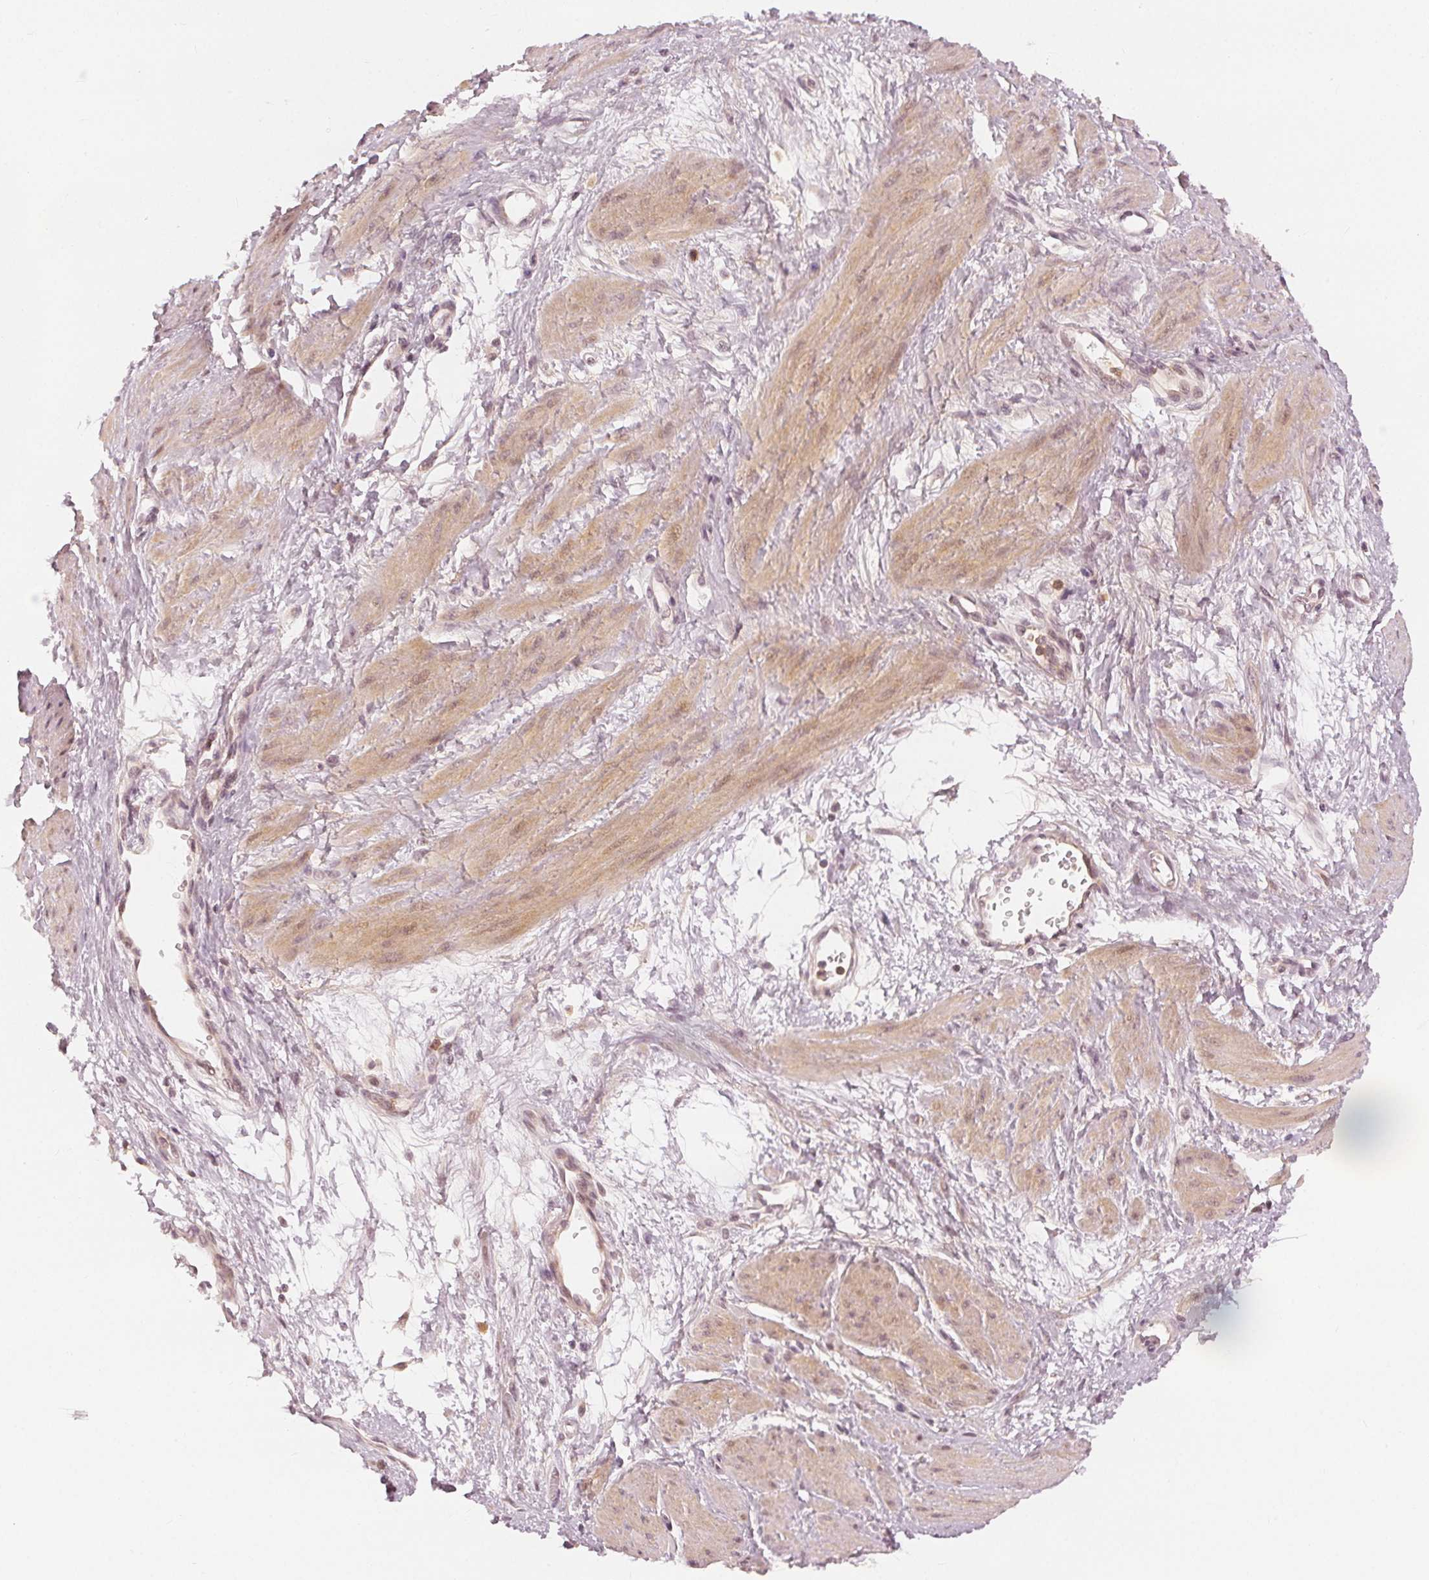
{"staining": {"intensity": "weak", "quantity": ">75%", "location": "cytoplasmic/membranous"}, "tissue": "smooth muscle", "cell_type": "Smooth muscle cells", "image_type": "normal", "snomed": [{"axis": "morphology", "description": "Normal tissue, NOS"}, {"axis": "topography", "description": "Smooth muscle"}, {"axis": "topography", "description": "Uterus"}], "caption": "Normal smooth muscle shows weak cytoplasmic/membranous positivity in approximately >75% of smooth muscle cells.", "gene": "SLC34A1", "patient": {"sex": "female", "age": 39}}